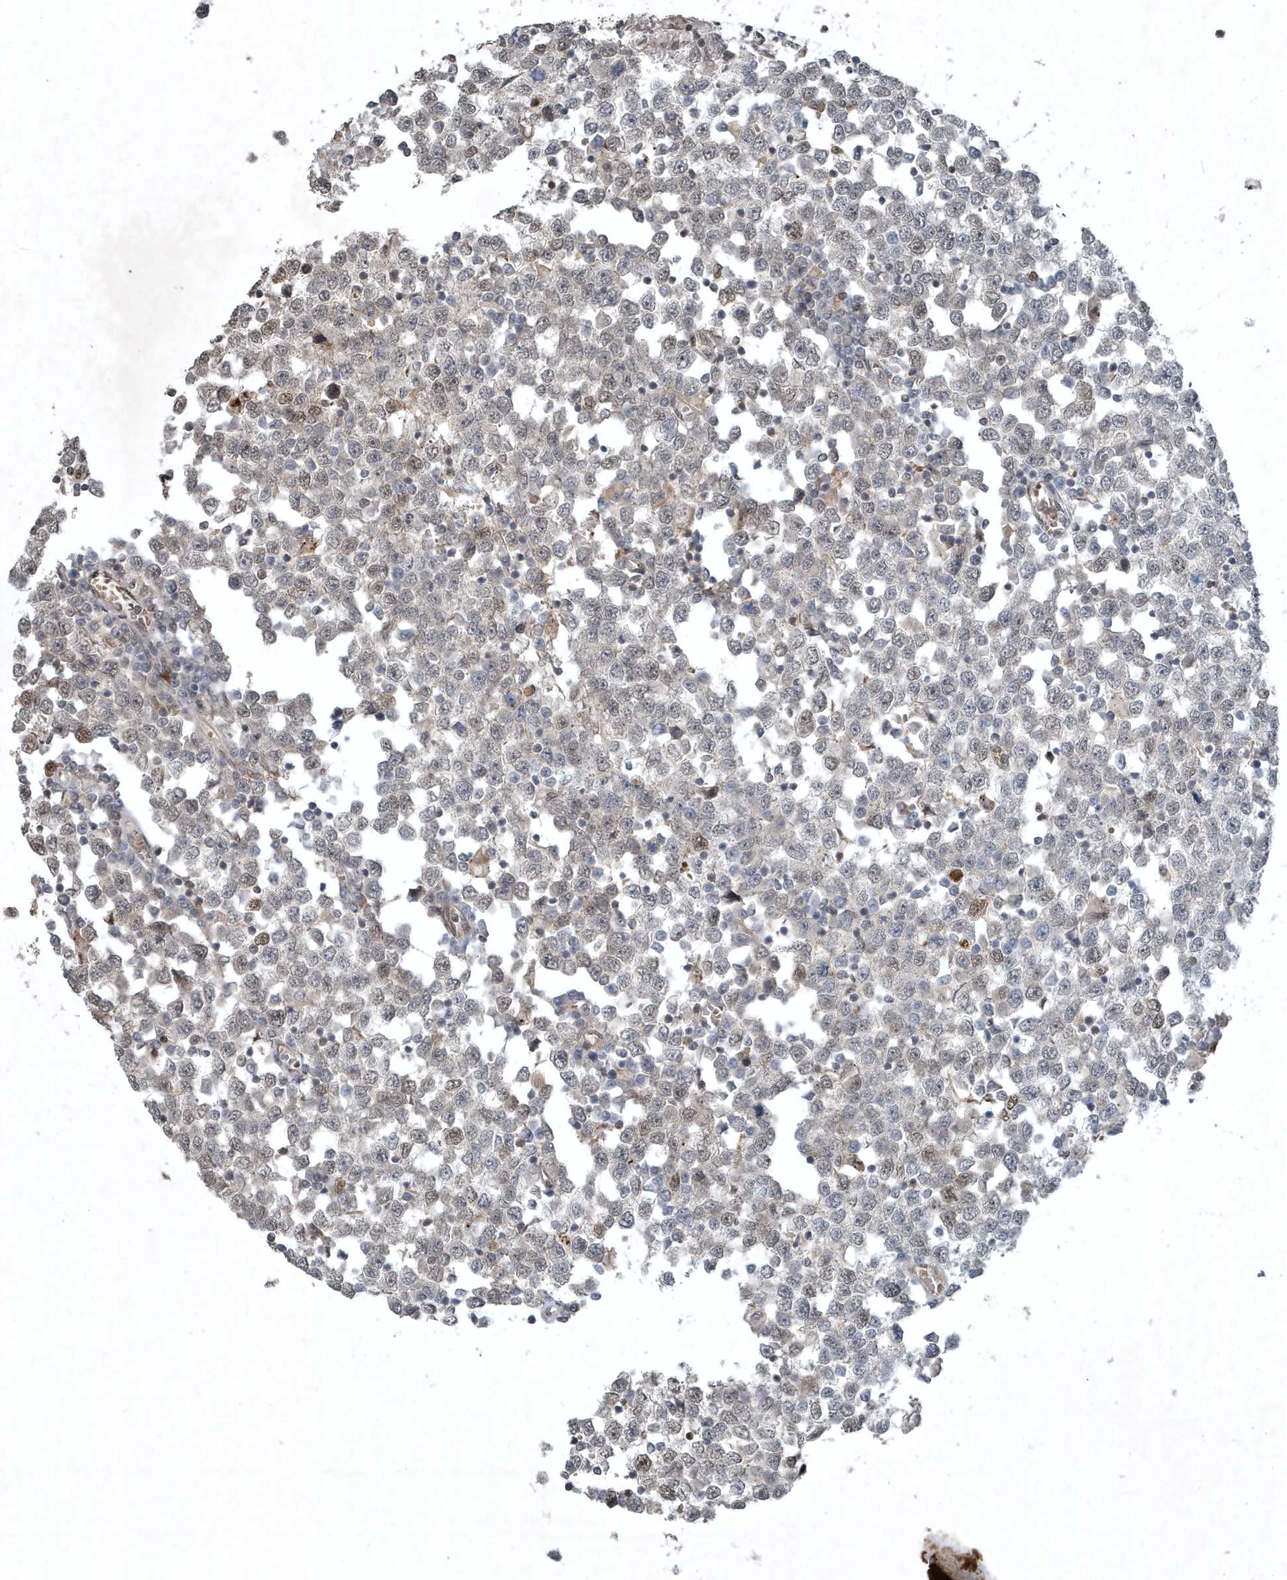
{"staining": {"intensity": "weak", "quantity": "<25%", "location": "nuclear"}, "tissue": "testis cancer", "cell_type": "Tumor cells", "image_type": "cancer", "snomed": [{"axis": "morphology", "description": "Seminoma, NOS"}, {"axis": "topography", "description": "Testis"}], "caption": "High power microscopy histopathology image of an IHC histopathology image of testis seminoma, revealing no significant expression in tumor cells.", "gene": "HSPA1A", "patient": {"sex": "male", "age": 65}}